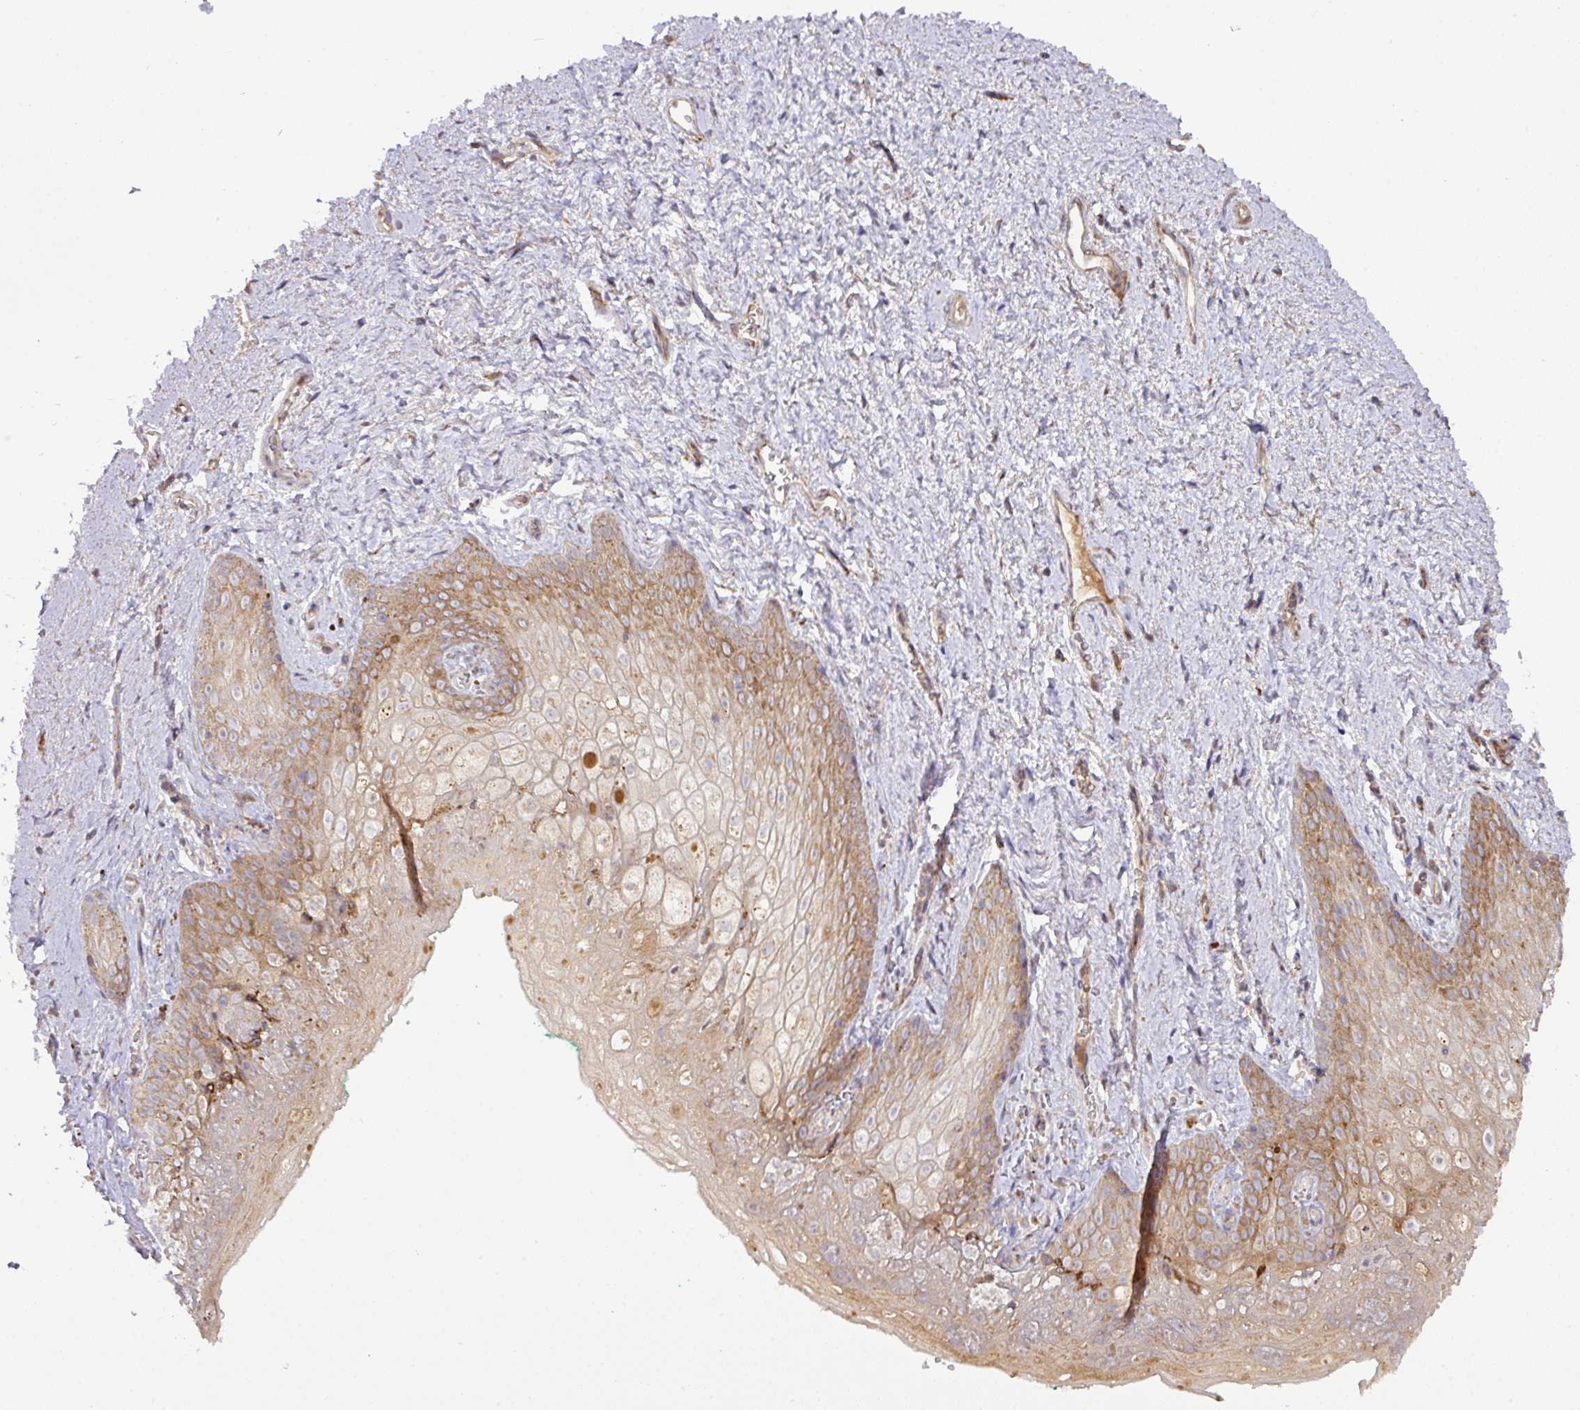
{"staining": {"intensity": "moderate", "quantity": ">75%", "location": "cytoplasmic/membranous"}, "tissue": "vagina", "cell_type": "Squamous epithelial cells", "image_type": "normal", "snomed": [{"axis": "morphology", "description": "Normal tissue, NOS"}, {"axis": "topography", "description": "Vulva"}, {"axis": "topography", "description": "Vagina"}, {"axis": "topography", "description": "Peripheral nerve tissue"}], "caption": "Immunohistochemistry (IHC) (DAB (3,3'-diaminobenzidine)) staining of unremarkable vagina exhibits moderate cytoplasmic/membranous protein positivity in about >75% of squamous epithelial cells. The protein of interest is stained brown, and the nuclei are stained in blue (DAB IHC with brightfield microscopy, high magnification).", "gene": "GALP", "patient": {"sex": "female", "age": 66}}